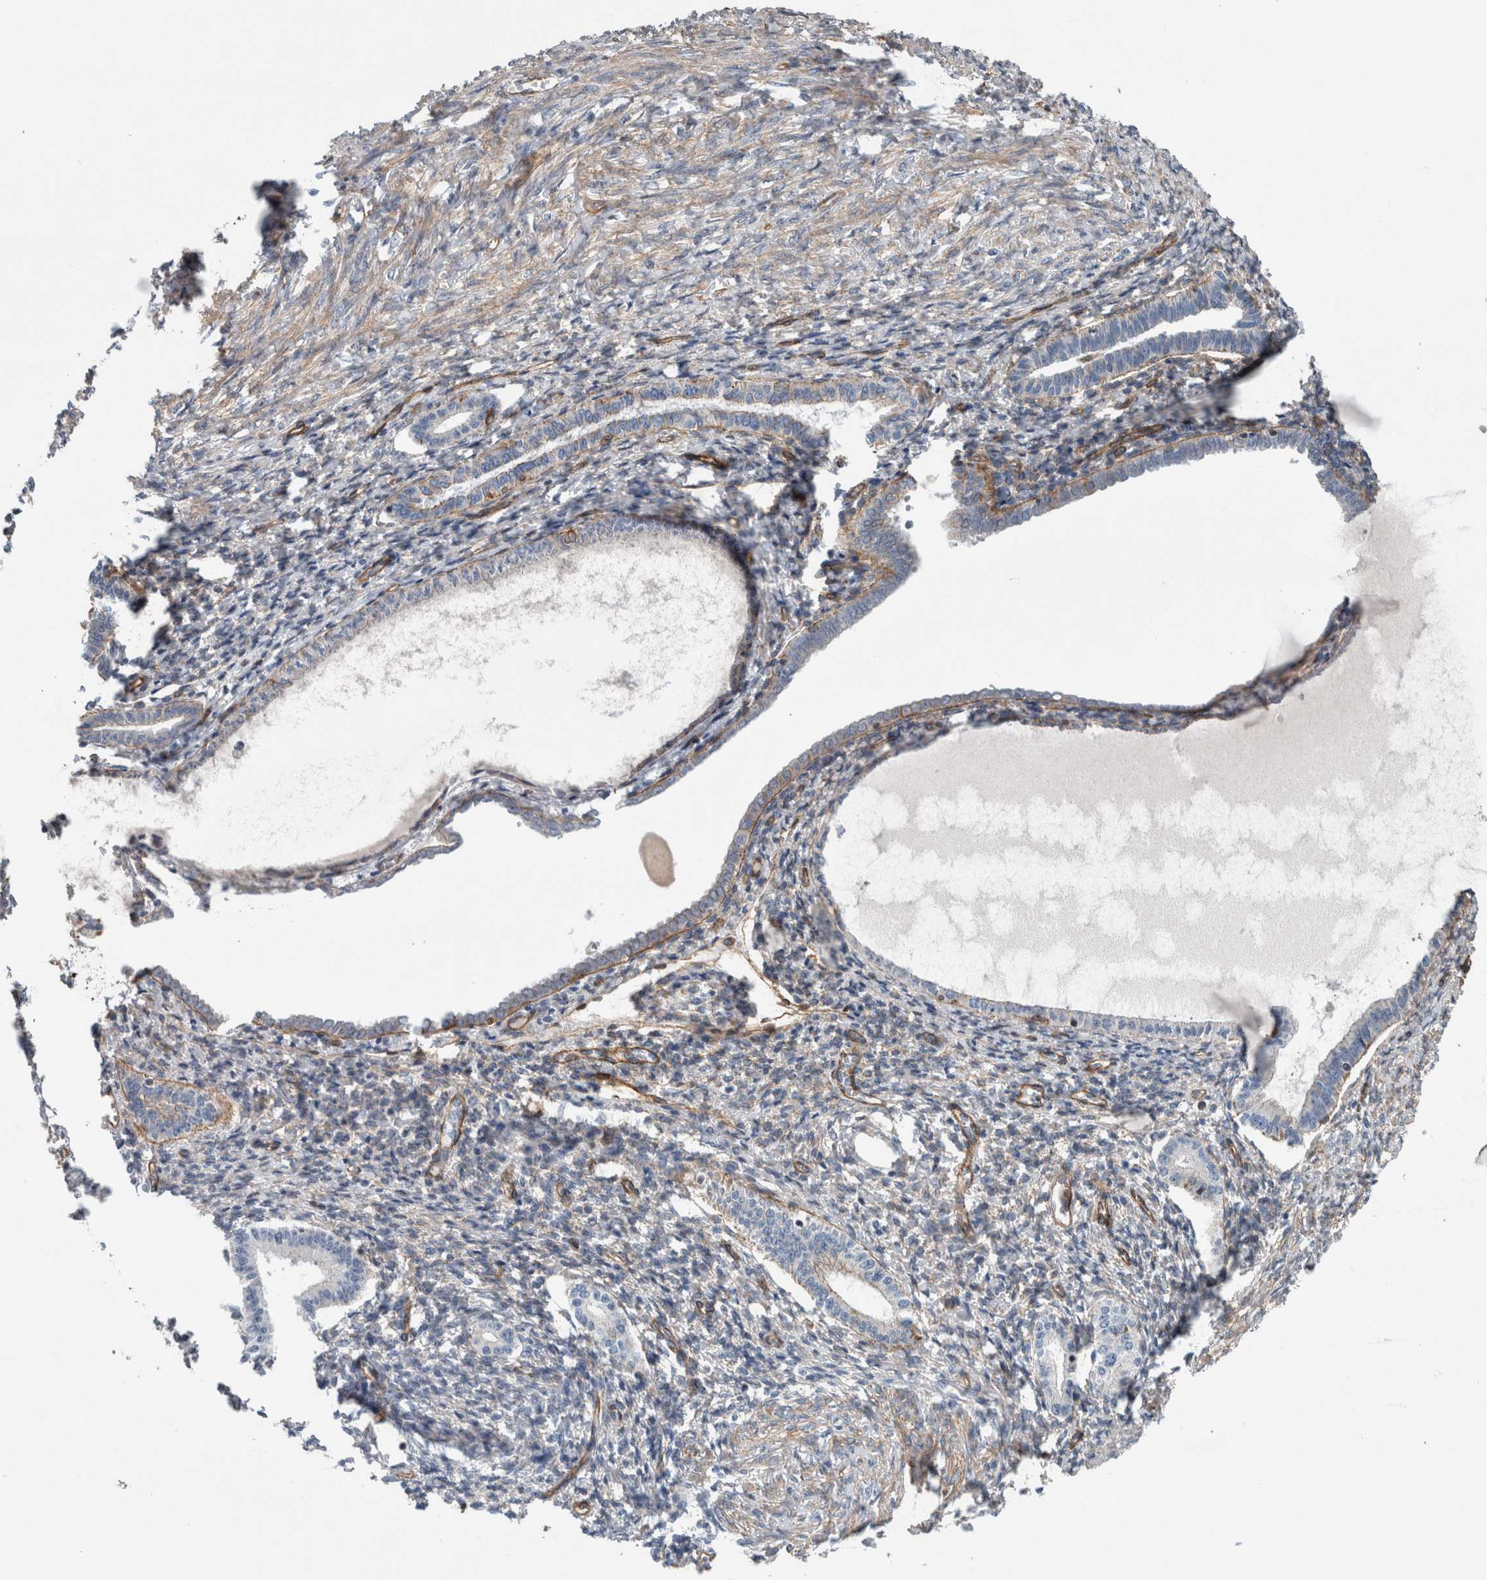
{"staining": {"intensity": "negative", "quantity": "none", "location": "none"}, "tissue": "endometrium", "cell_type": "Cells in endometrial stroma", "image_type": "normal", "snomed": [{"axis": "morphology", "description": "Normal tissue, NOS"}, {"axis": "topography", "description": "Endometrium"}], "caption": "Endometrium was stained to show a protein in brown. There is no significant expression in cells in endometrial stroma. (DAB immunohistochemistry (IHC), high magnification).", "gene": "PLEC", "patient": {"sex": "female", "age": 77}}